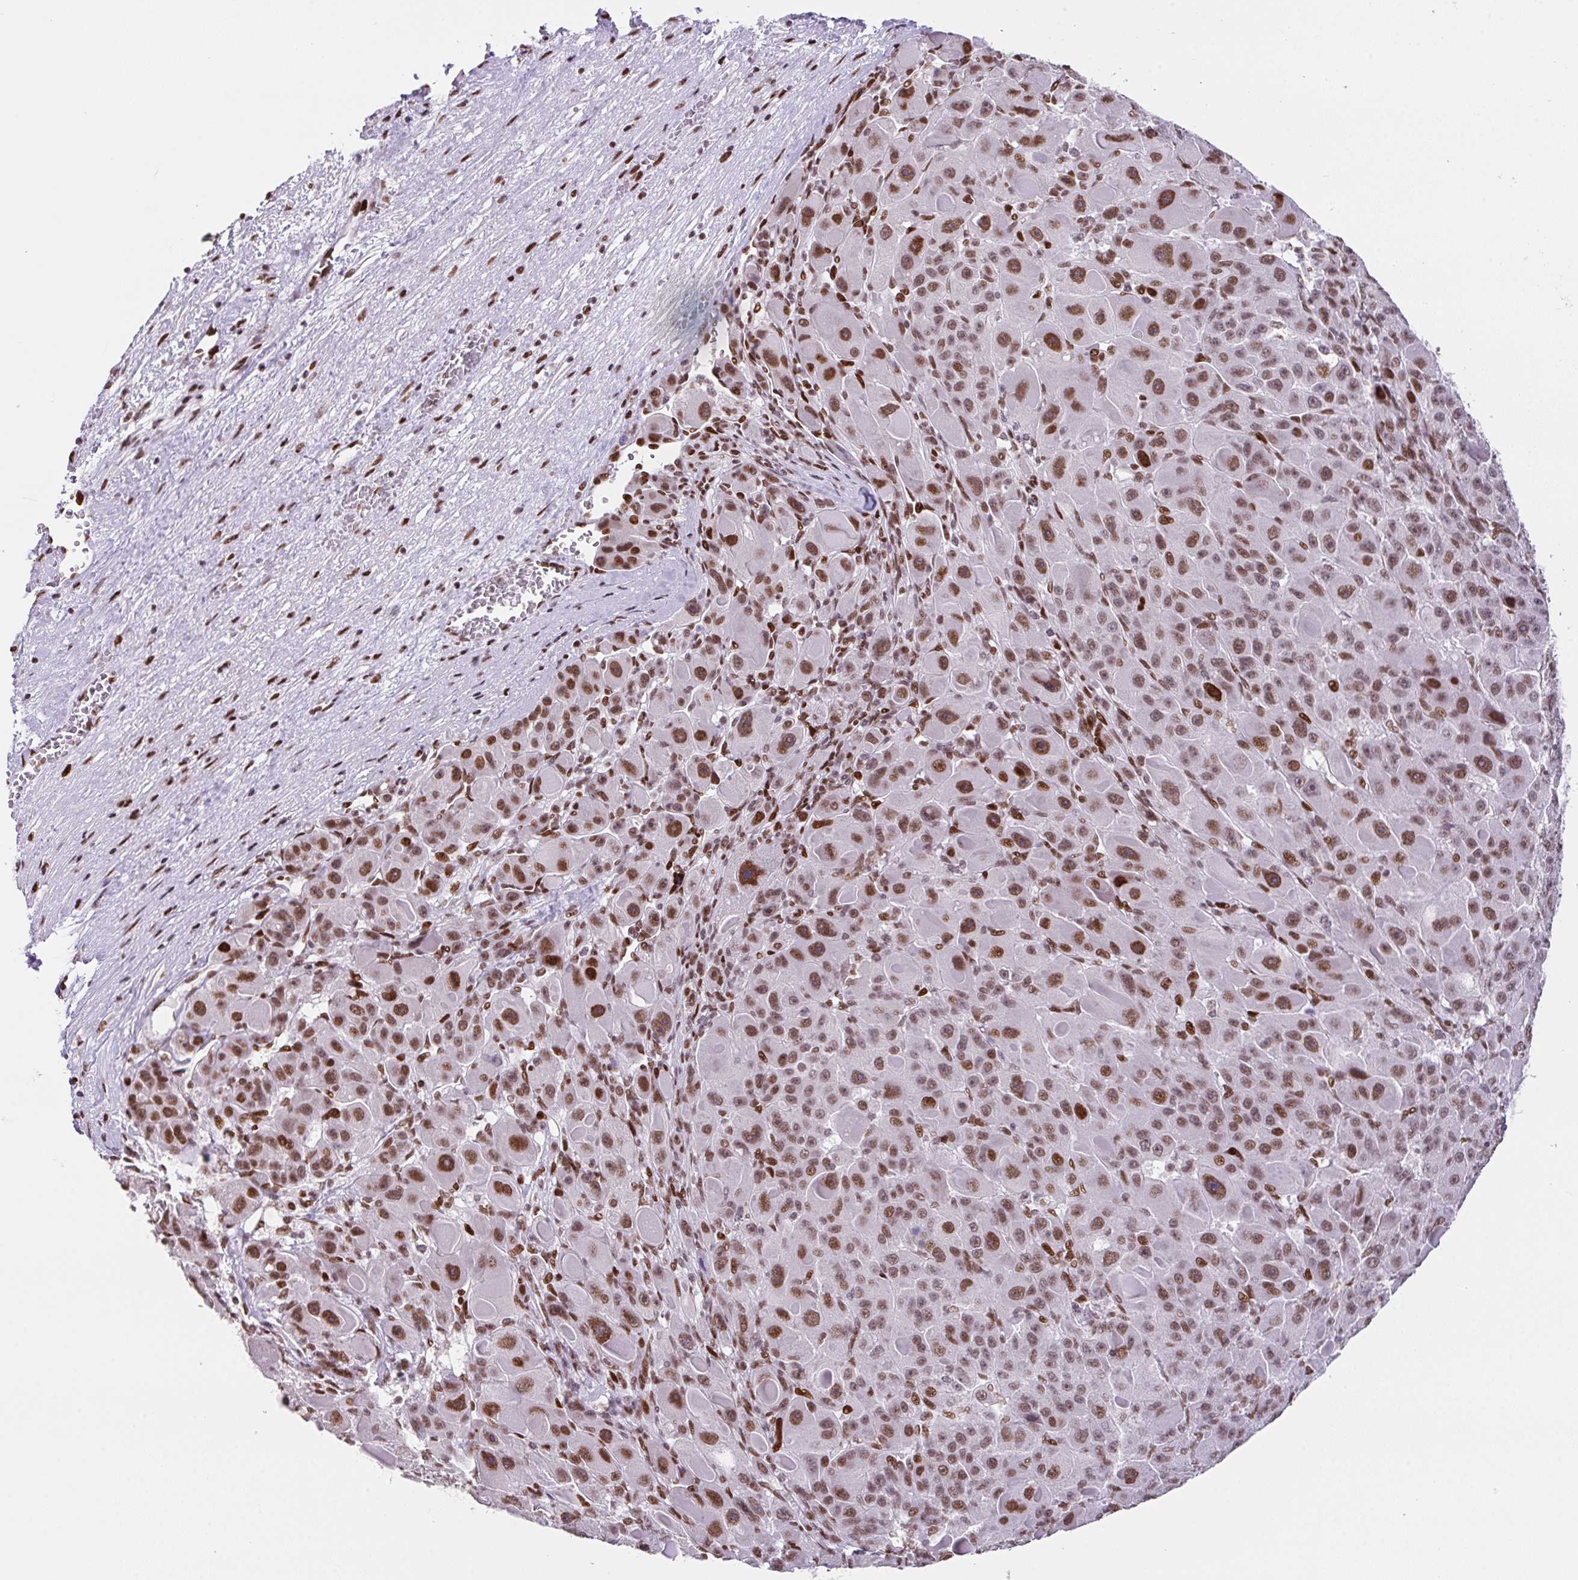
{"staining": {"intensity": "moderate", "quantity": ">75%", "location": "nuclear"}, "tissue": "liver cancer", "cell_type": "Tumor cells", "image_type": "cancer", "snomed": [{"axis": "morphology", "description": "Carcinoma, Hepatocellular, NOS"}, {"axis": "topography", "description": "Liver"}], "caption": "Immunohistochemical staining of hepatocellular carcinoma (liver) reveals medium levels of moderate nuclear staining in about >75% of tumor cells.", "gene": "CLP1", "patient": {"sex": "male", "age": 76}}